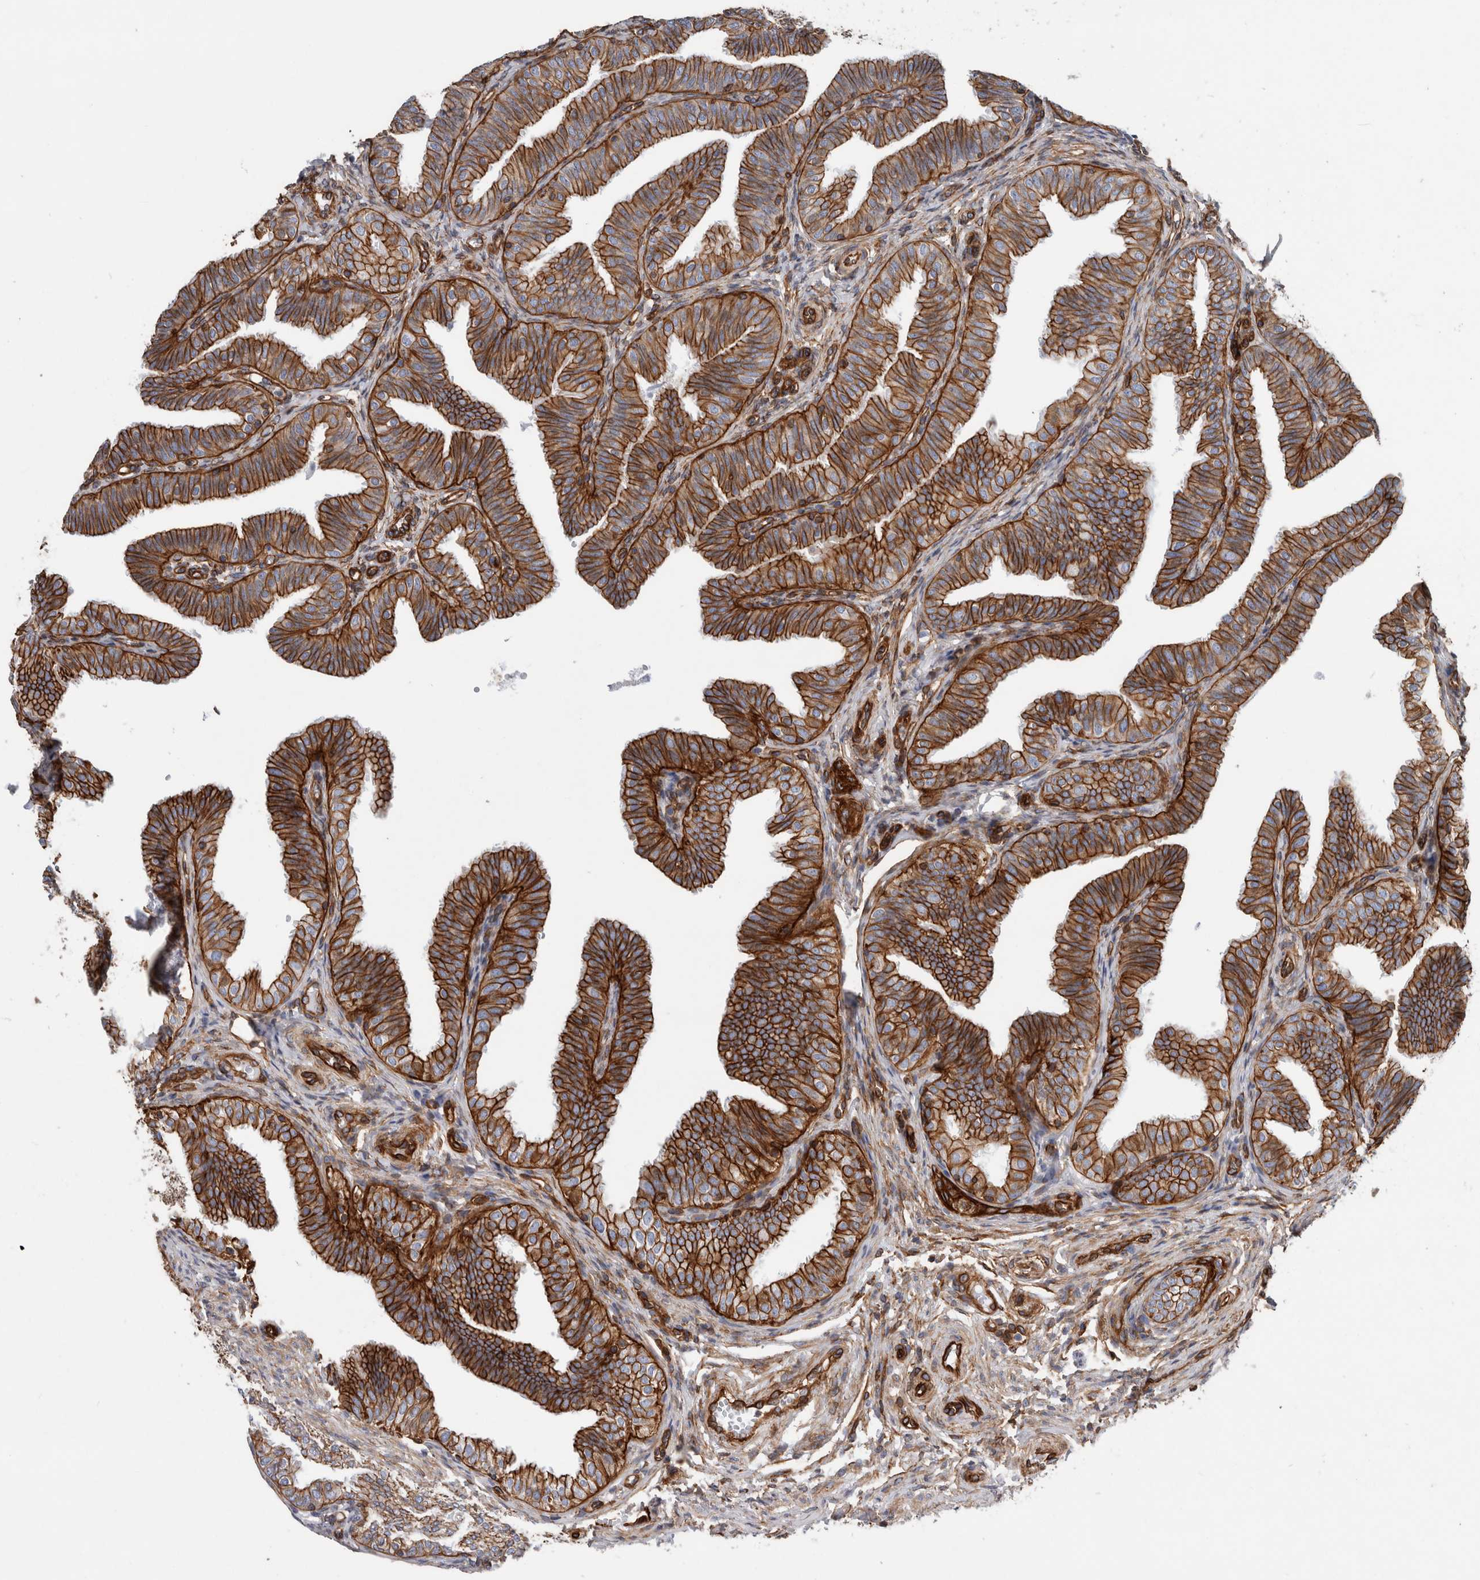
{"staining": {"intensity": "strong", "quantity": ">75%", "location": "cytoplasmic/membranous"}, "tissue": "fallopian tube", "cell_type": "Glandular cells", "image_type": "normal", "snomed": [{"axis": "morphology", "description": "Normal tissue, NOS"}, {"axis": "topography", "description": "Fallopian tube"}], "caption": "Immunohistochemical staining of benign human fallopian tube reveals high levels of strong cytoplasmic/membranous positivity in approximately >75% of glandular cells.", "gene": "PLEC", "patient": {"sex": "female", "age": 35}}